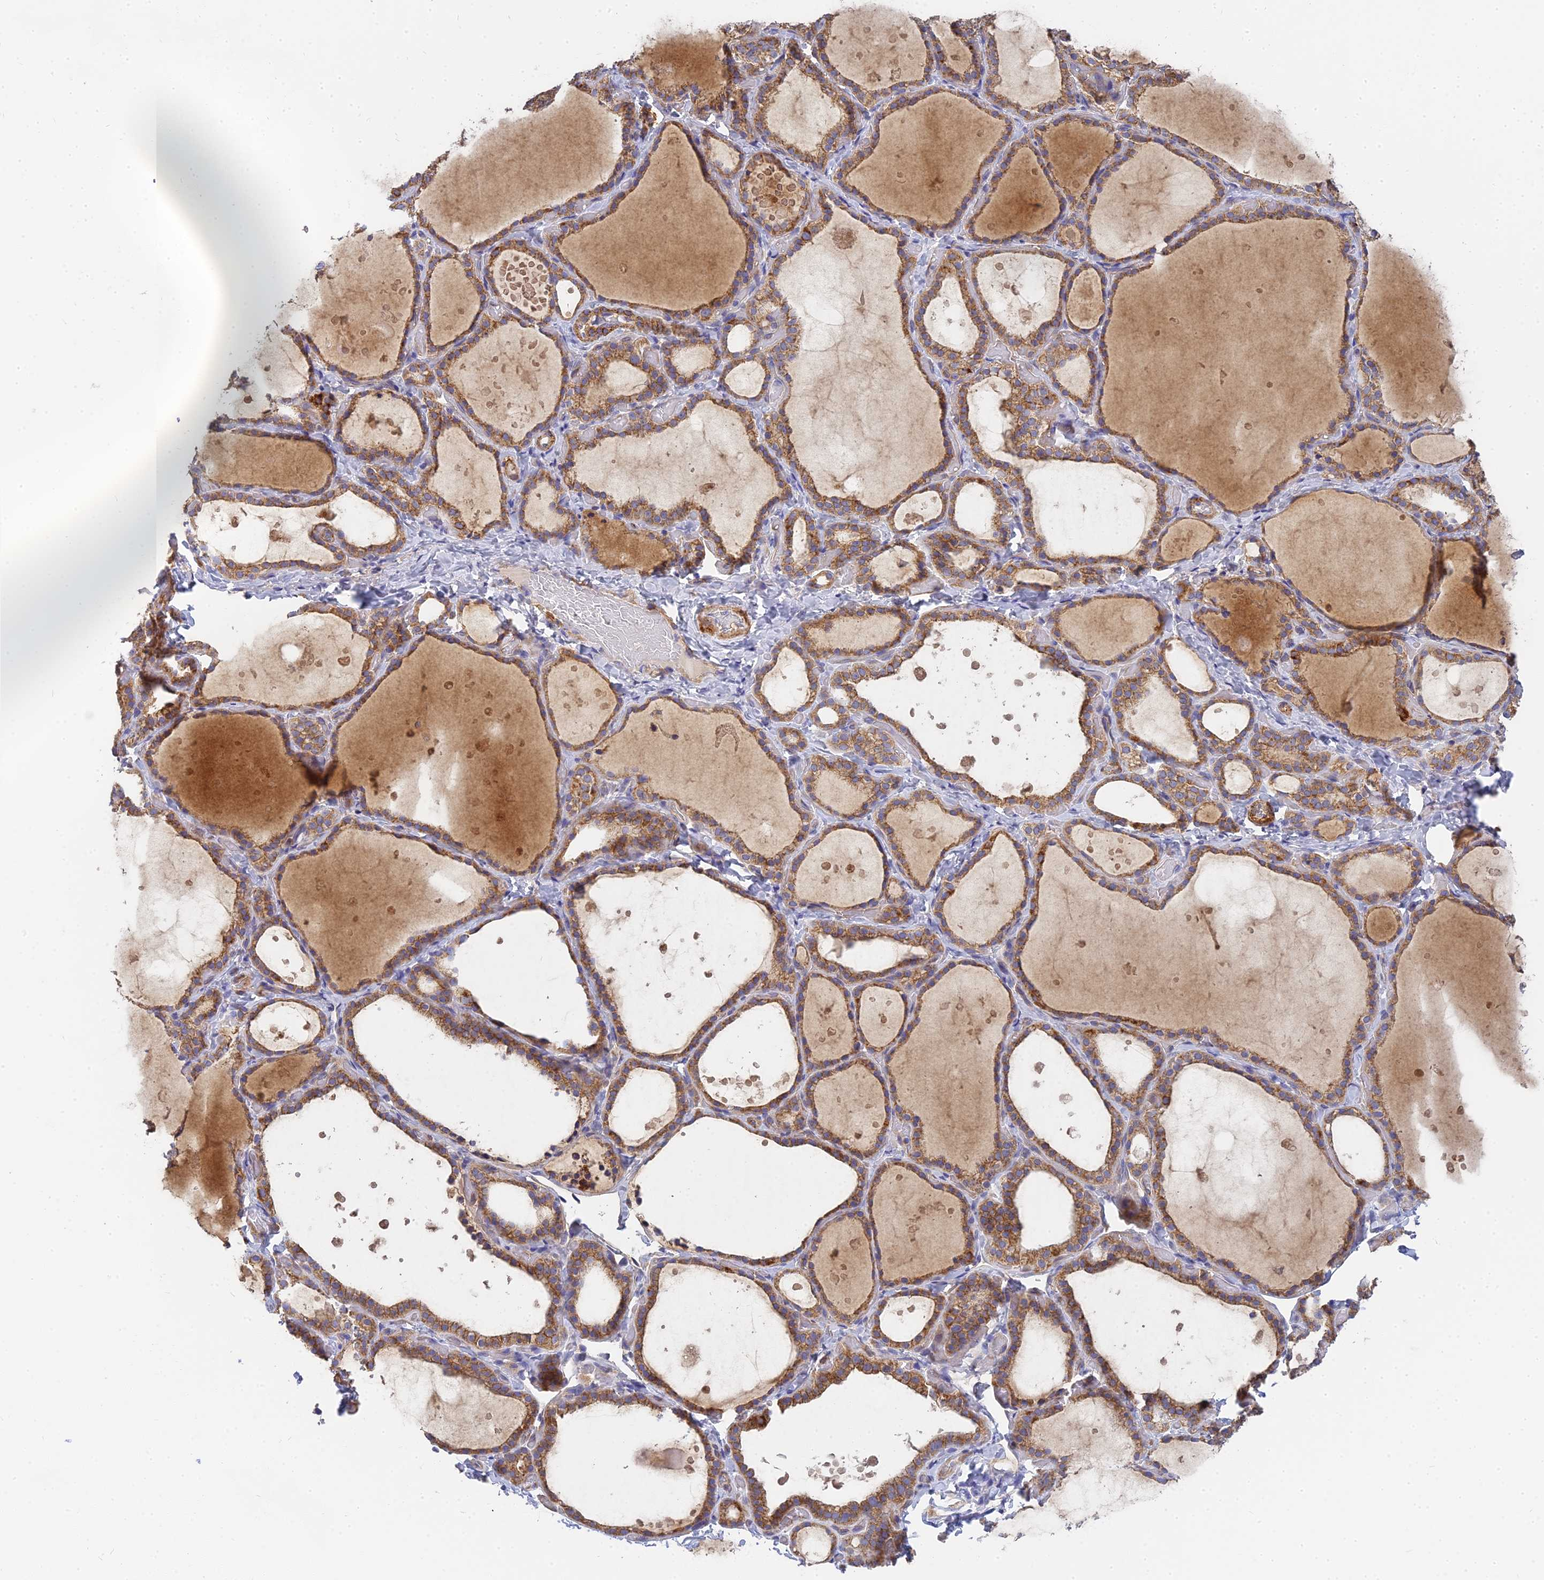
{"staining": {"intensity": "moderate", "quantity": ">75%", "location": "cytoplasmic/membranous"}, "tissue": "thyroid gland", "cell_type": "Glandular cells", "image_type": "normal", "snomed": [{"axis": "morphology", "description": "Normal tissue, NOS"}, {"axis": "topography", "description": "Thyroid gland"}], "caption": "Glandular cells reveal medium levels of moderate cytoplasmic/membranous expression in approximately >75% of cells in unremarkable thyroid gland.", "gene": "MRPL15", "patient": {"sex": "female", "age": 44}}